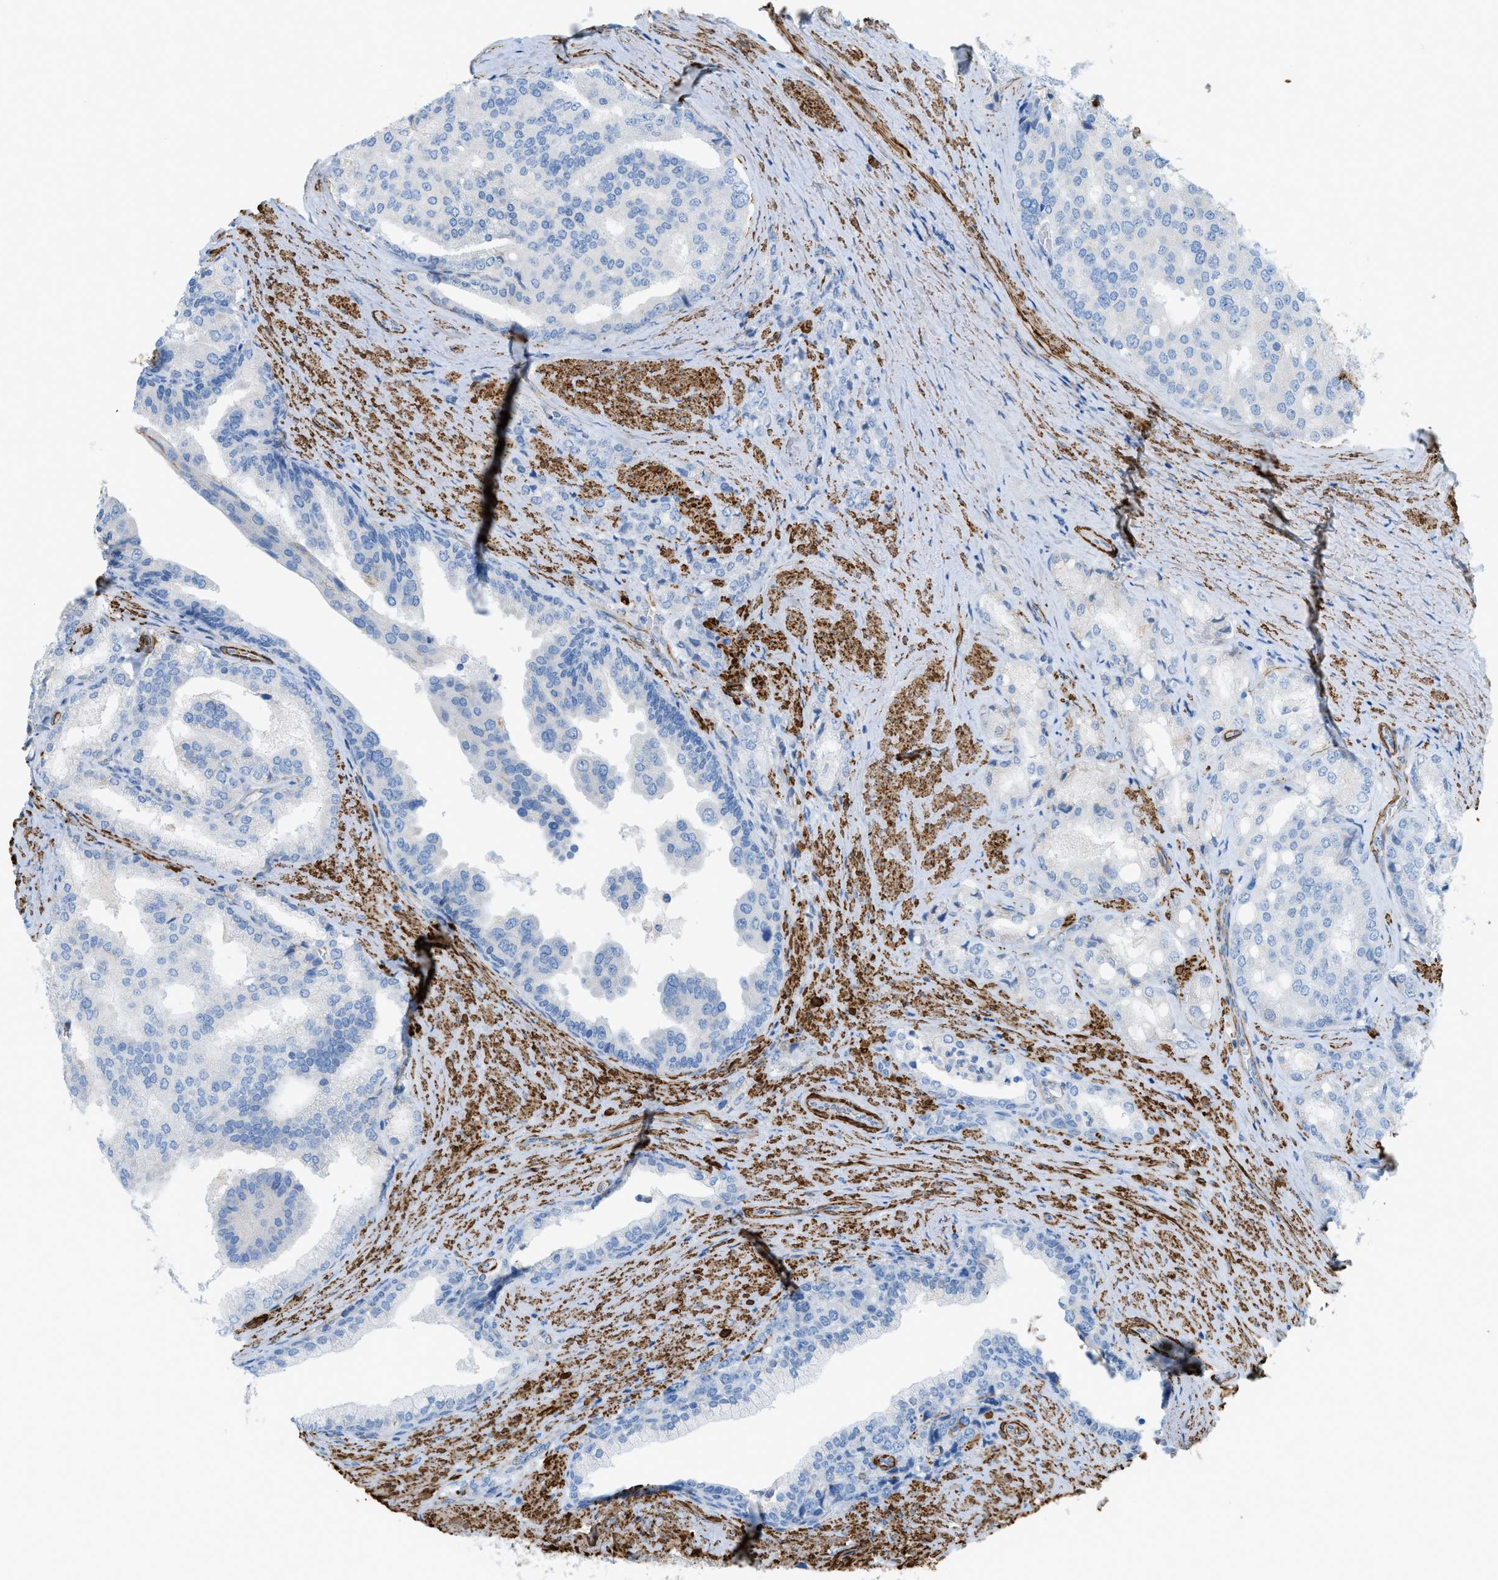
{"staining": {"intensity": "negative", "quantity": "none", "location": "none"}, "tissue": "prostate cancer", "cell_type": "Tumor cells", "image_type": "cancer", "snomed": [{"axis": "morphology", "description": "Adenocarcinoma, High grade"}, {"axis": "topography", "description": "Prostate"}], "caption": "This is an immunohistochemistry histopathology image of prostate high-grade adenocarcinoma. There is no expression in tumor cells.", "gene": "MYH11", "patient": {"sex": "male", "age": 50}}